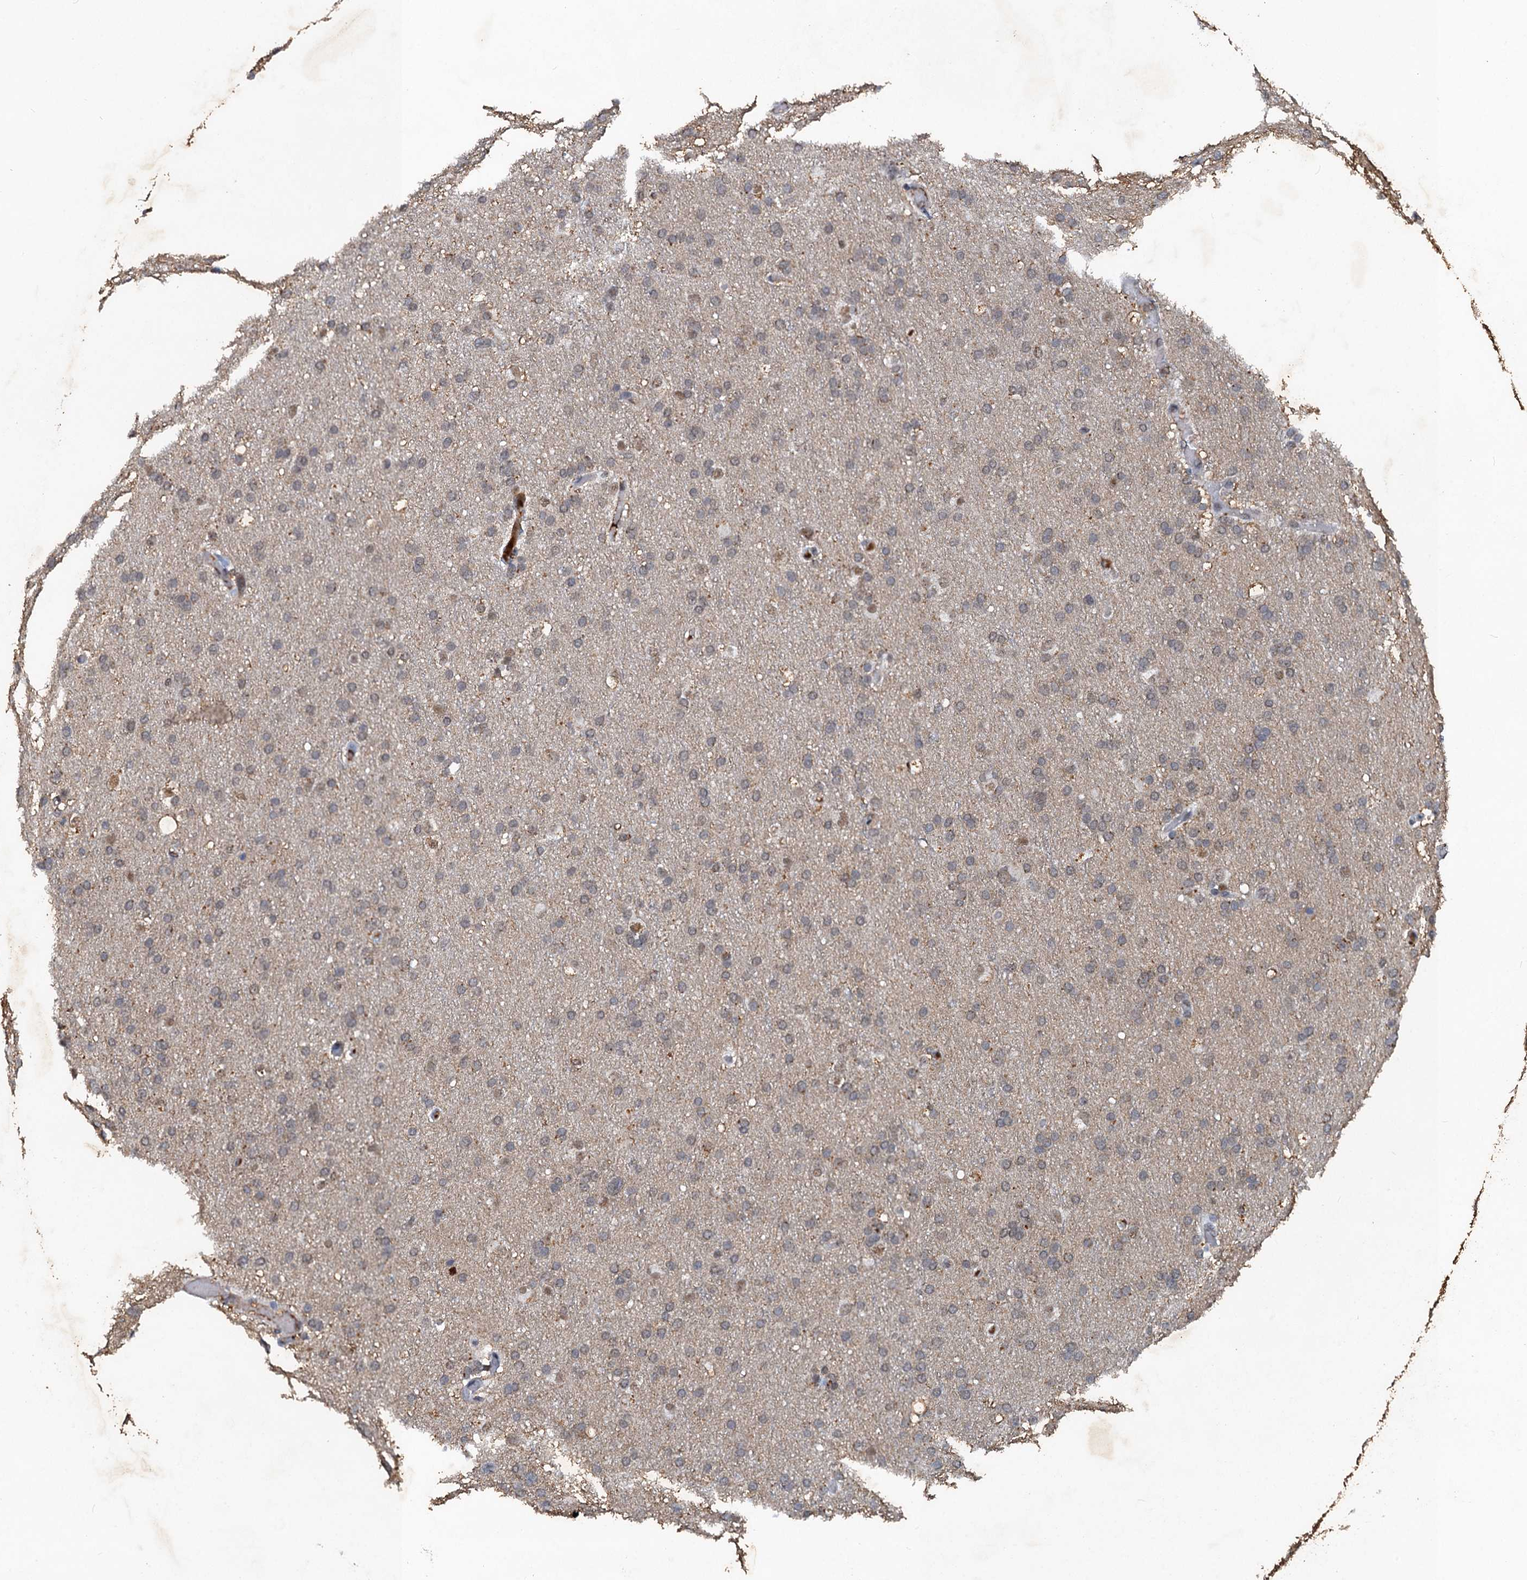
{"staining": {"intensity": "negative", "quantity": "none", "location": "none"}, "tissue": "glioma", "cell_type": "Tumor cells", "image_type": "cancer", "snomed": [{"axis": "morphology", "description": "Glioma, malignant, High grade"}, {"axis": "topography", "description": "Cerebral cortex"}], "caption": "DAB immunohistochemical staining of human malignant high-grade glioma reveals no significant positivity in tumor cells.", "gene": "CSTF3", "patient": {"sex": "female", "age": 36}}